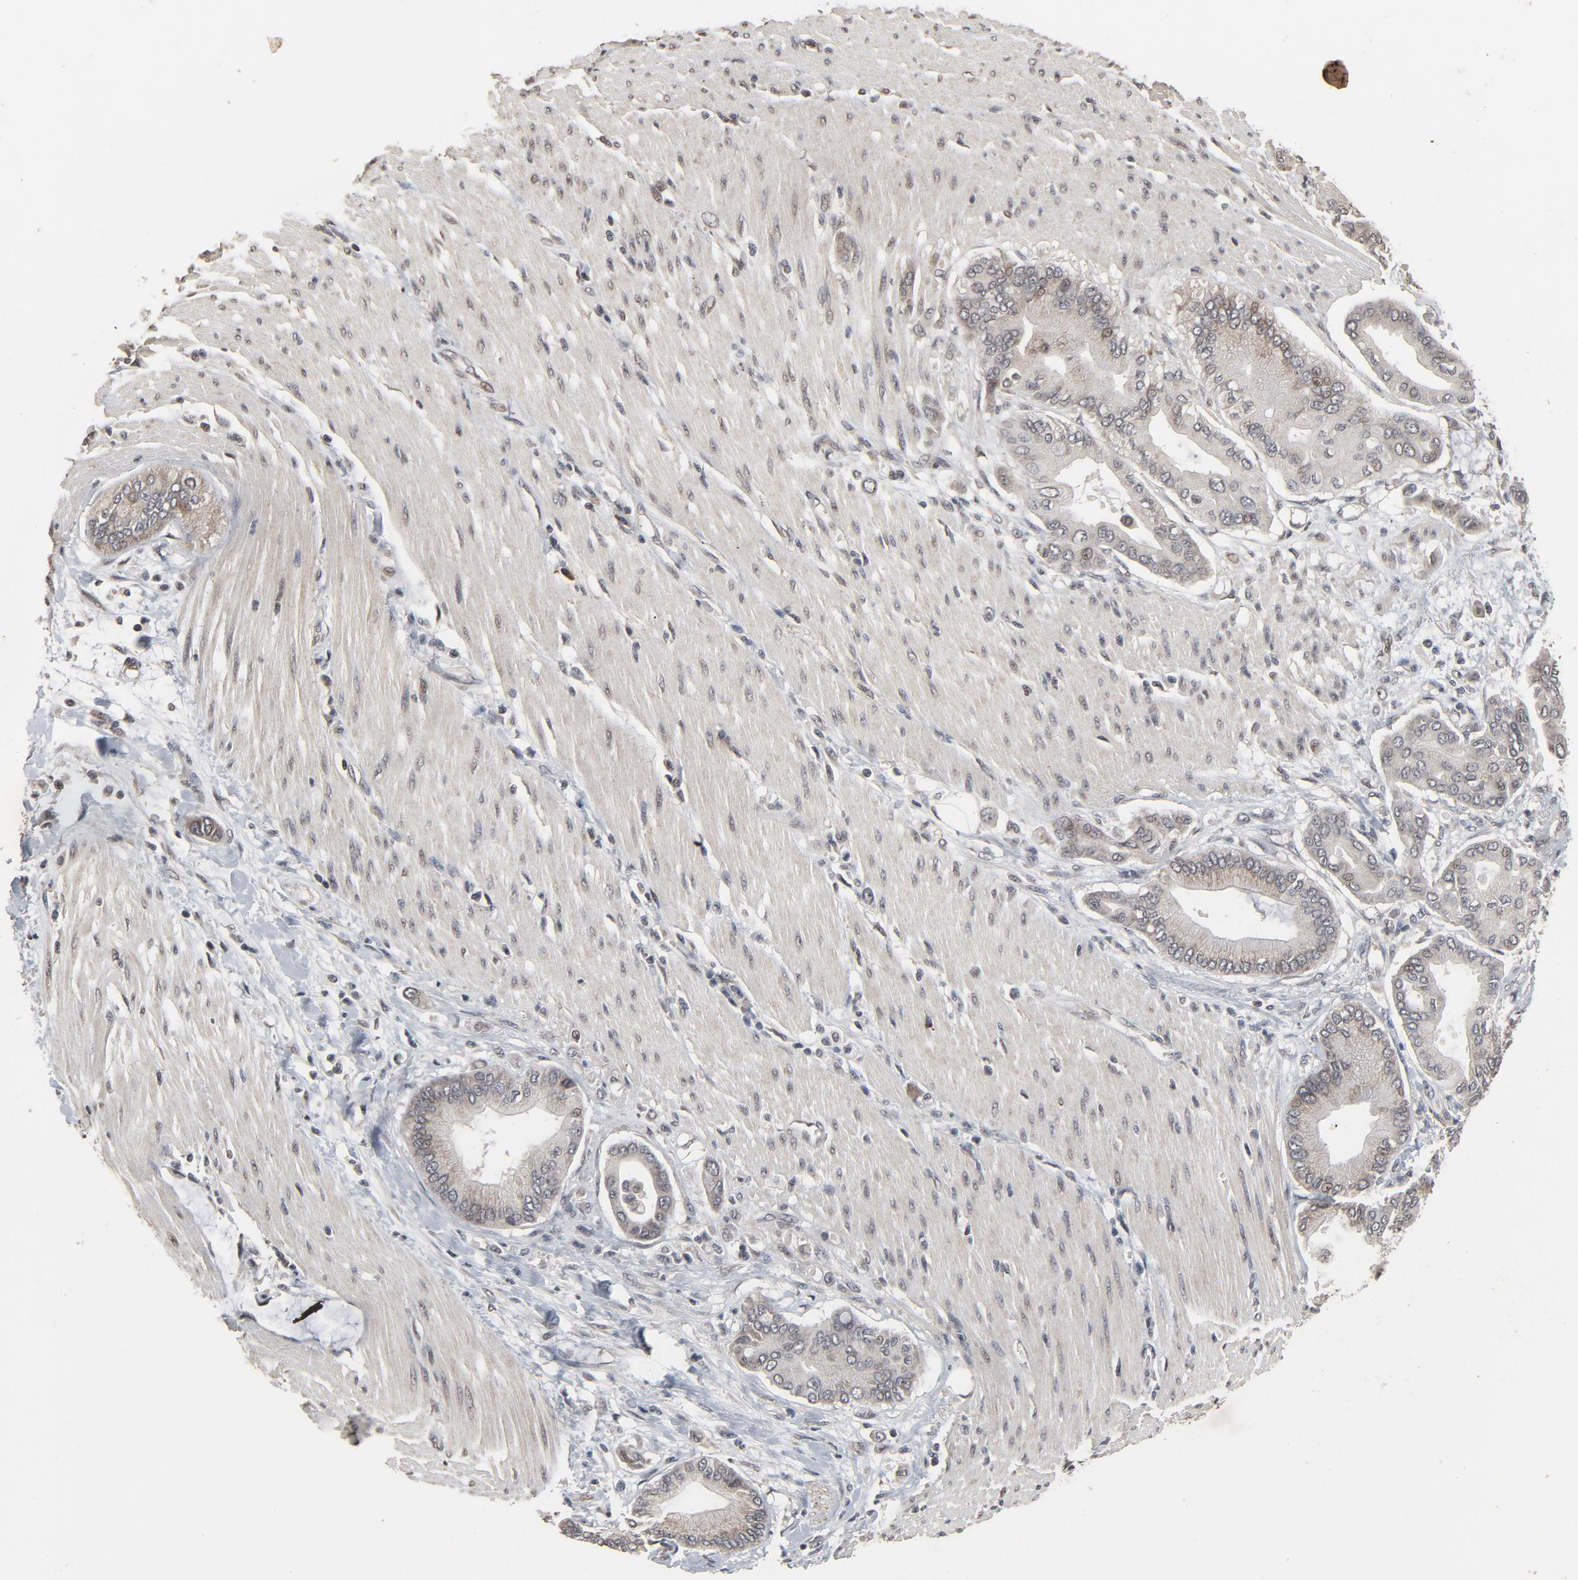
{"staining": {"intensity": "moderate", "quantity": "25%-75%", "location": "cytoplasmic/membranous,nuclear"}, "tissue": "pancreatic cancer", "cell_type": "Tumor cells", "image_type": "cancer", "snomed": [{"axis": "morphology", "description": "Adenocarcinoma, NOS"}, {"axis": "morphology", "description": "Adenocarcinoma, metastatic, NOS"}, {"axis": "topography", "description": "Lymph node"}, {"axis": "topography", "description": "Pancreas"}, {"axis": "topography", "description": "Duodenum"}], "caption": "This photomicrograph shows immunohistochemistry staining of human pancreatic metastatic adenocarcinoma, with medium moderate cytoplasmic/membranous and nuclear expression in approximately 25%-75% of tumor cells.", "gene": "POM121", "patient": {"sex": "female", "age": 64}}